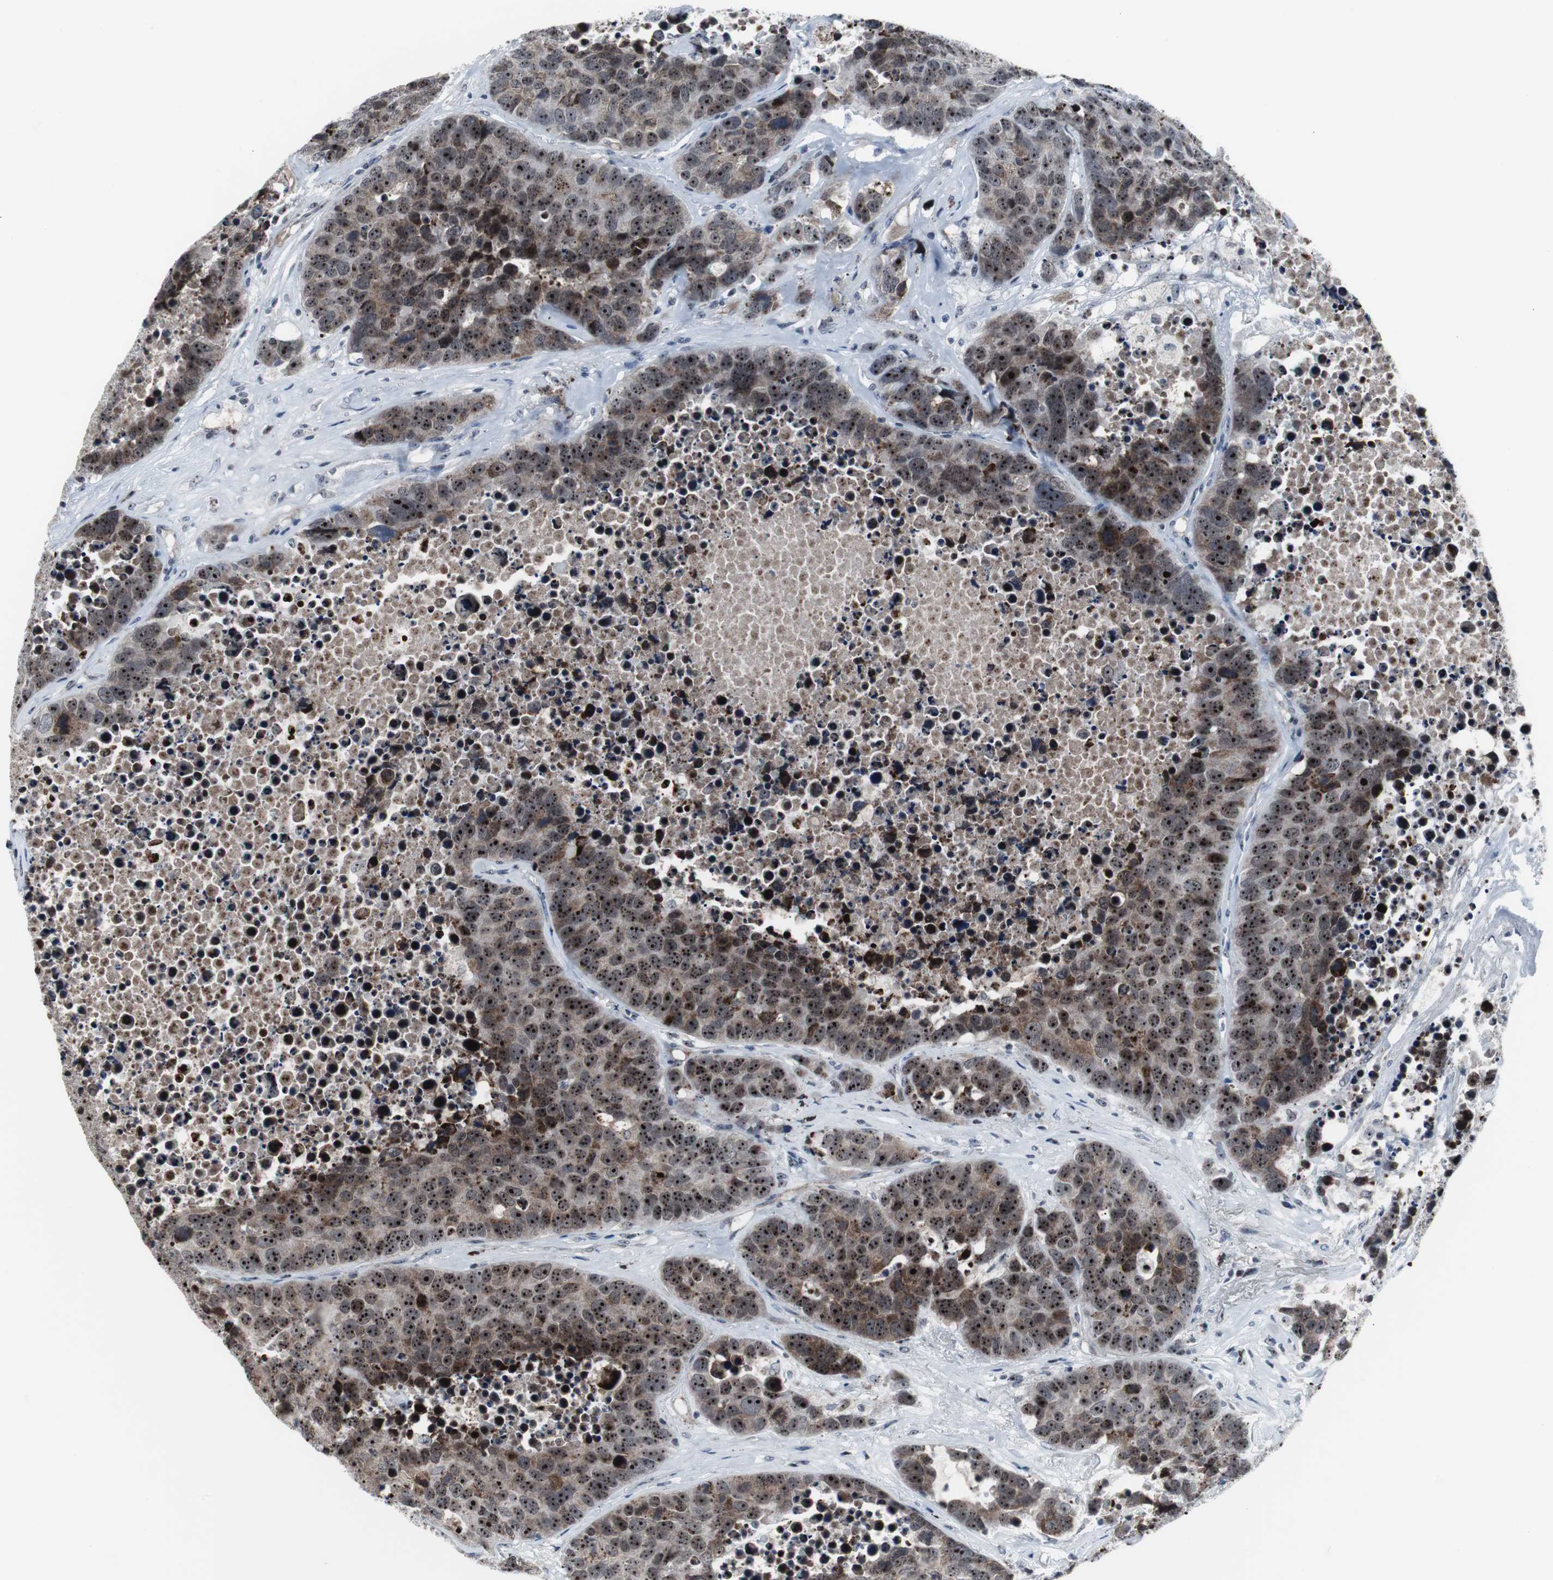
{"staining": {"intensity": "moderate", "quantity": ">75%", "location": "nuclear"}, "tissue": "carcinoid", "cell_type": "Tumor cells", "image_type": "cancer", "snomed": [{"axis": "morphology", "description": "Carcinoid, malignant, NOS"}, {"axis": "topography", "description": "Lung"}], "caption": "Immunohistochemical staining of carcinoid (malignant) exhibits moderate nuclear protein expression in approximately >75% of tumor cells.", "gene": "DOK1", "patient": {"sex": "male", "age": 60}}